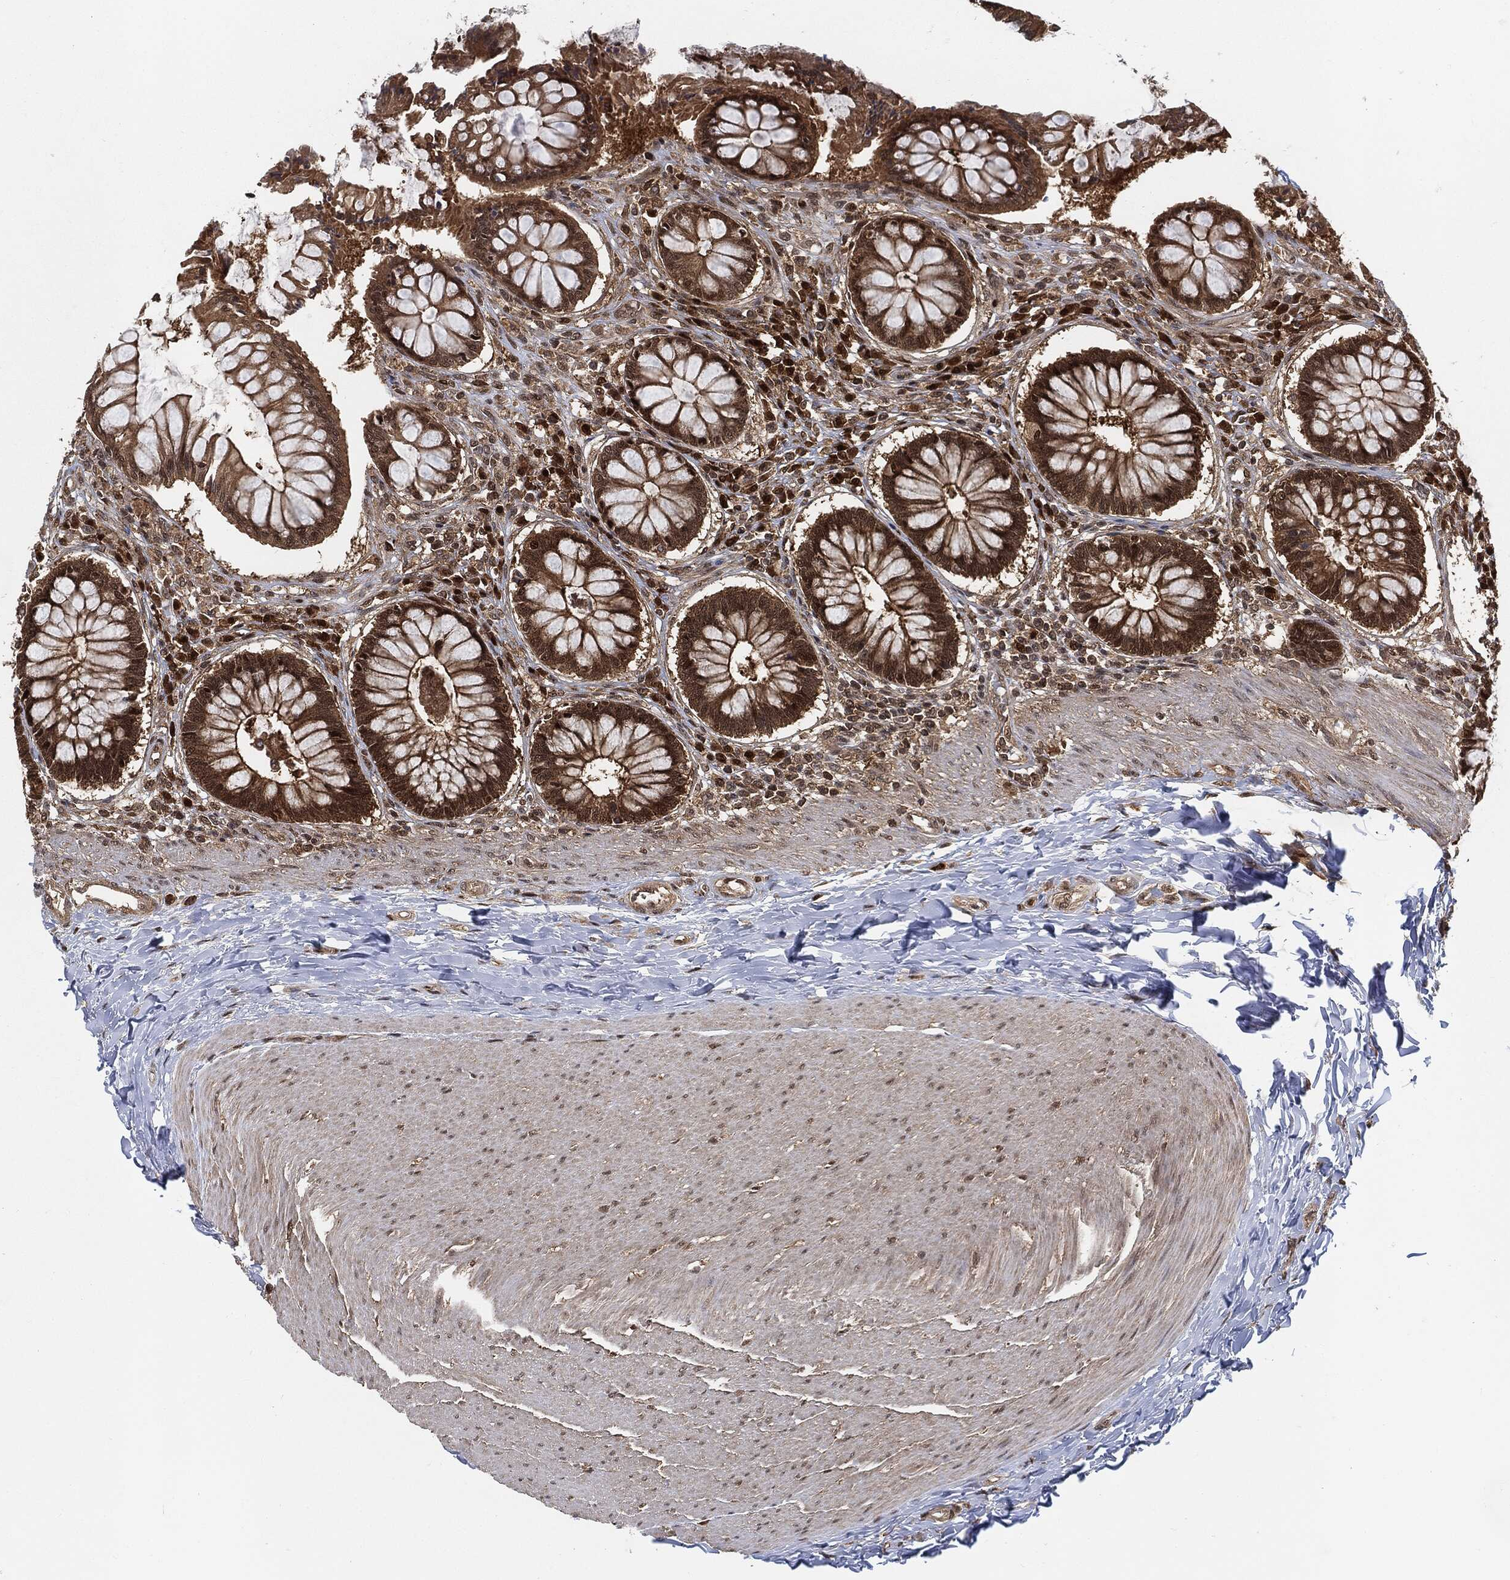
{"staining": {"intensity": "moderate", "quantity": ">75%", "location": "cytoplasmic/membranous,nuclear"}, "tissue": "rectum", "cell_type": "Glandular cells", "image_type": "normal", "snomed": [{"axis": "morphology", "description": "Normal tissue, NOS"}, {"axis": "topography", "description": "Rectum"}], "caption": "This image reveals IHC staining of normal human rectum, with medium moderate cytoplasmic/membranous,nuclear expression in approximately >75% of glandular cells.", "gene": "CUTA", "patient": {"sex": "female", "age": 58}}